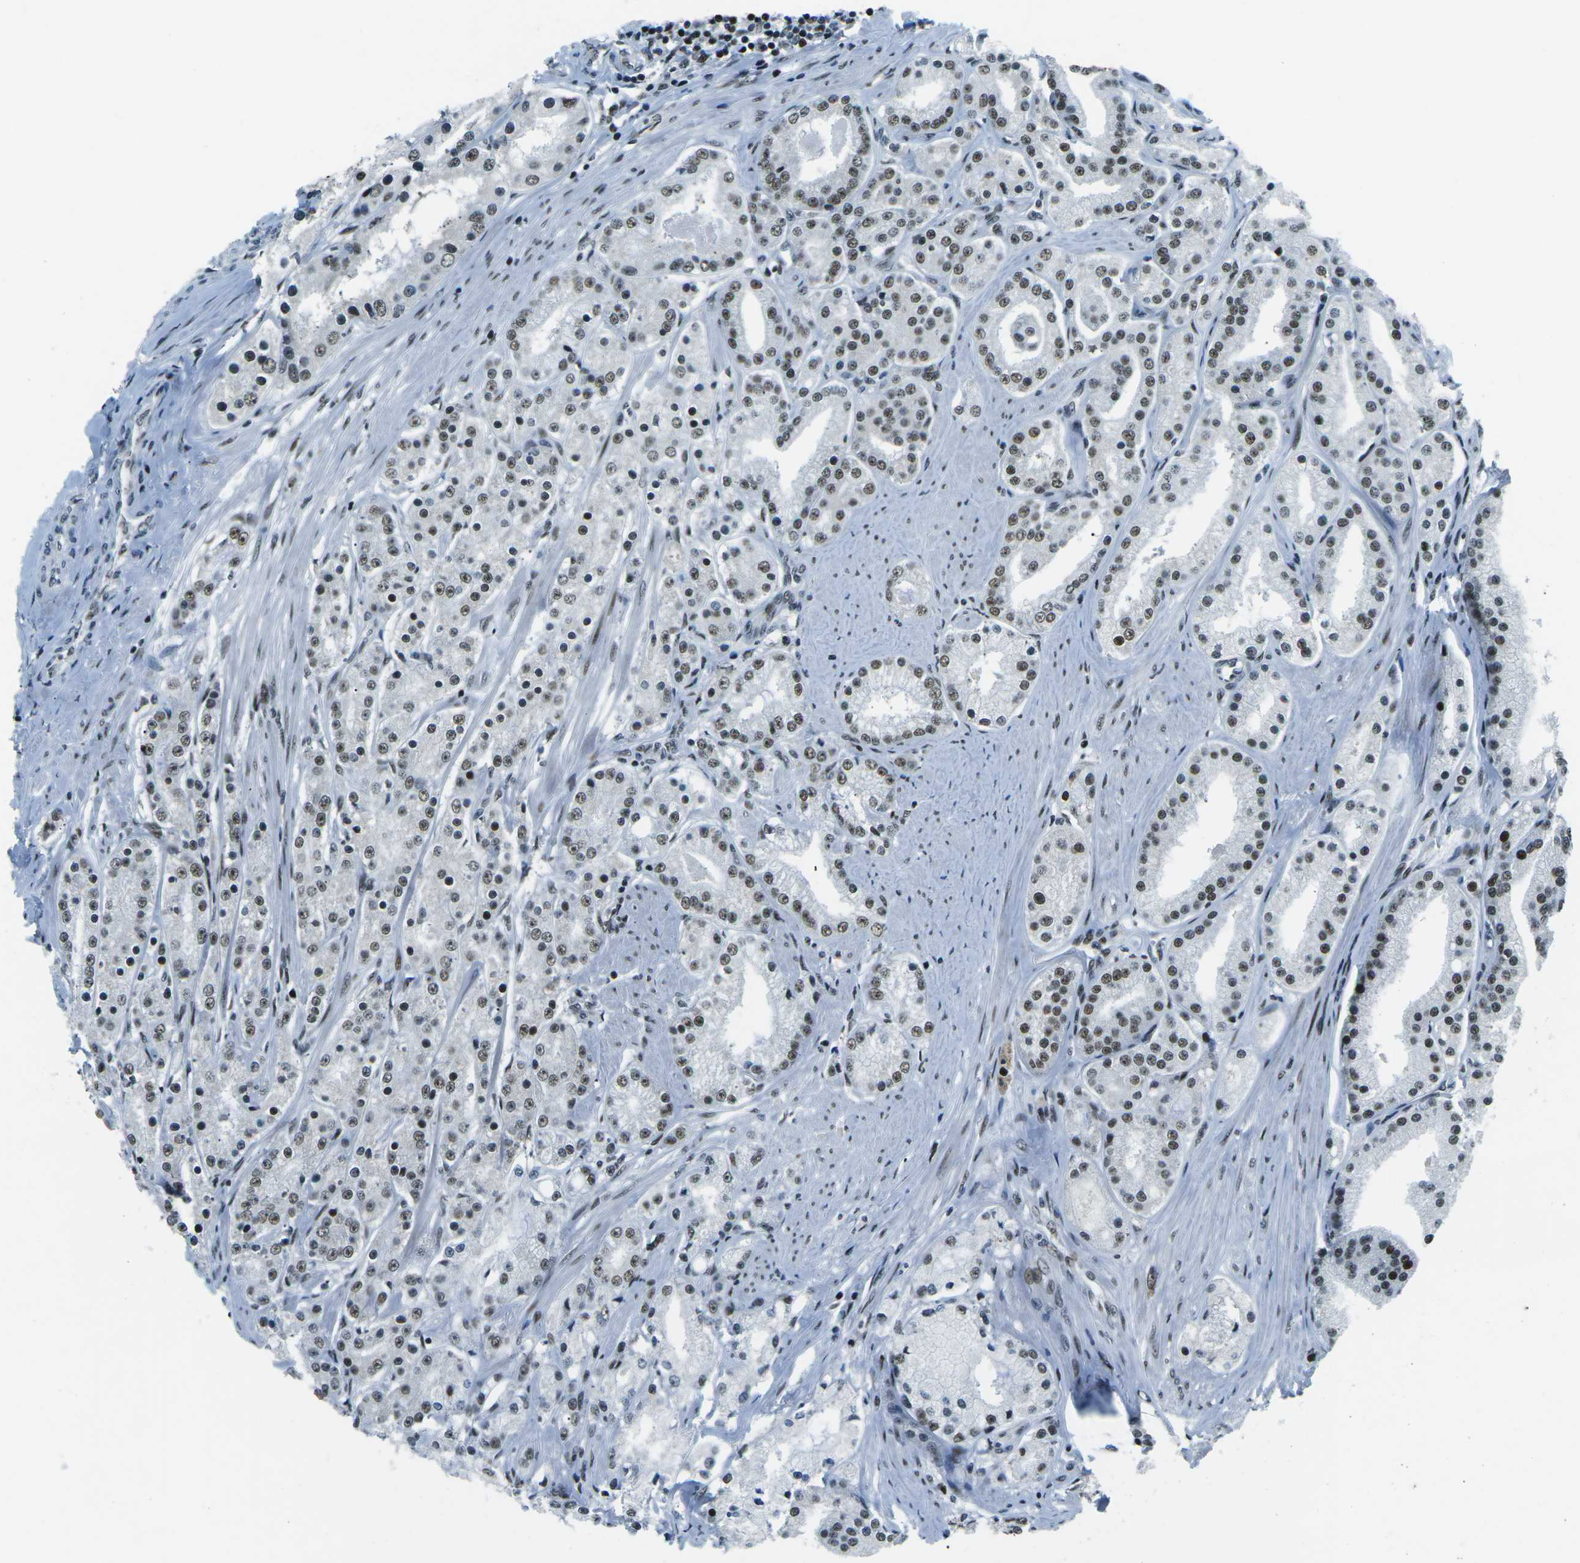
{"staining": {"intensity": "weak", "quantity": ">75%", "location": "nuclear"}, "tissue": "prostate cancer", "cell_type": "Tumor cells", "image_type": "cancer", "snomed": [{"axis": "morphology", "description": "Adenocarcinoma, Low grade"}, {"axis": "topography", "description": "Prostate"}], "caption": "Immunohistochemical staining of prostate adenocarcinoma (low-grade) shows weak nuclear protein expression in about >75% of tumor cells.", "gene": "RBL2", "patient": {"sex": "male", "age": 63}}